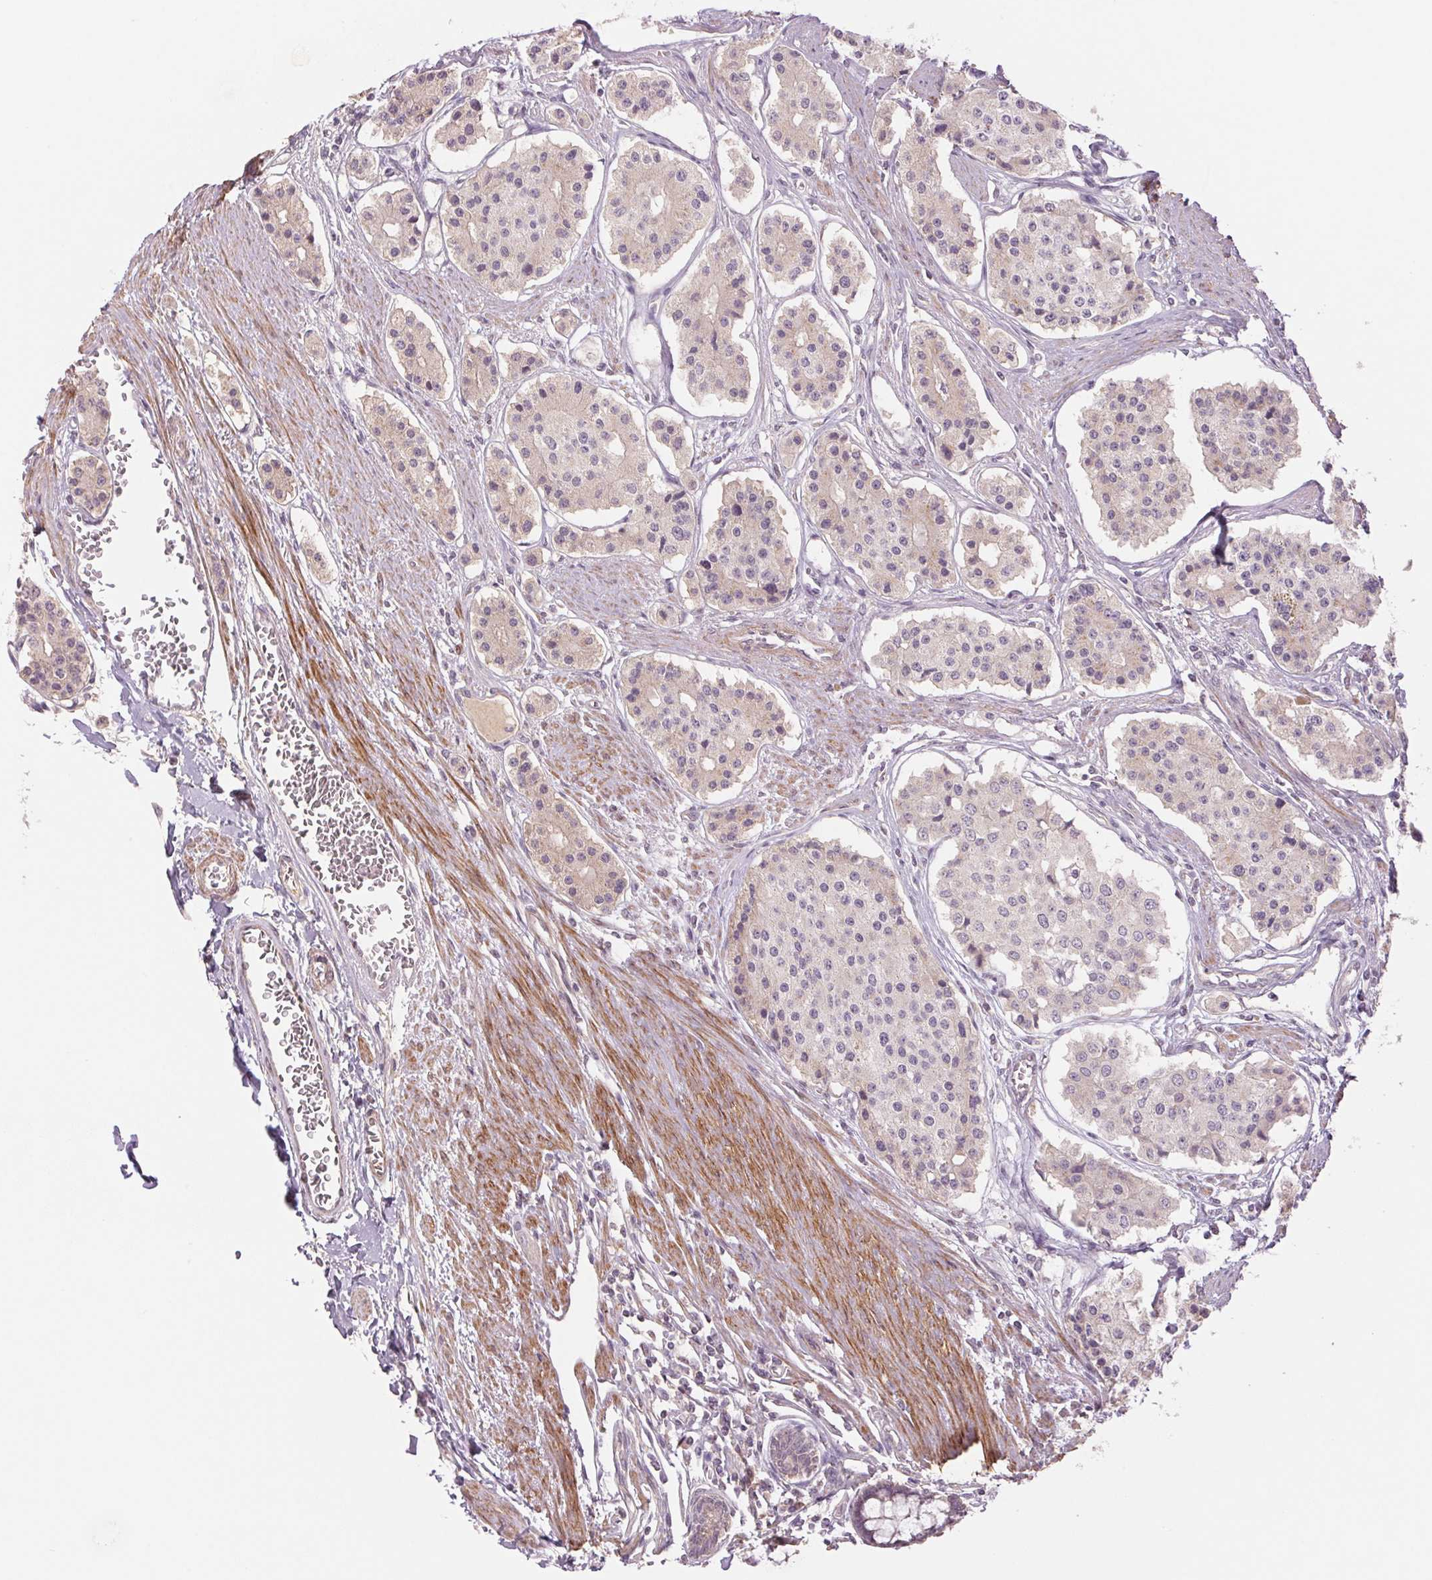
{"staining": {"intensity": "negative", "quantity": "none", "location": "none"}, "tissue": "carcinoid", "cell_type": "Tumor cells", "image_type": "cancer", "snomed": [{"axis": "morphology", "description": "Carcinoid, malignant, NOS"}, {"axis": "topography", "description": "Small intestine"}], "caption": "This is an immunohistochemistry (IHC) photomicrograph of human carcinoid. There is no positivity in tumor cells.", "gene": "PPIA", "patient": {"sex": "female", "age": 65}}